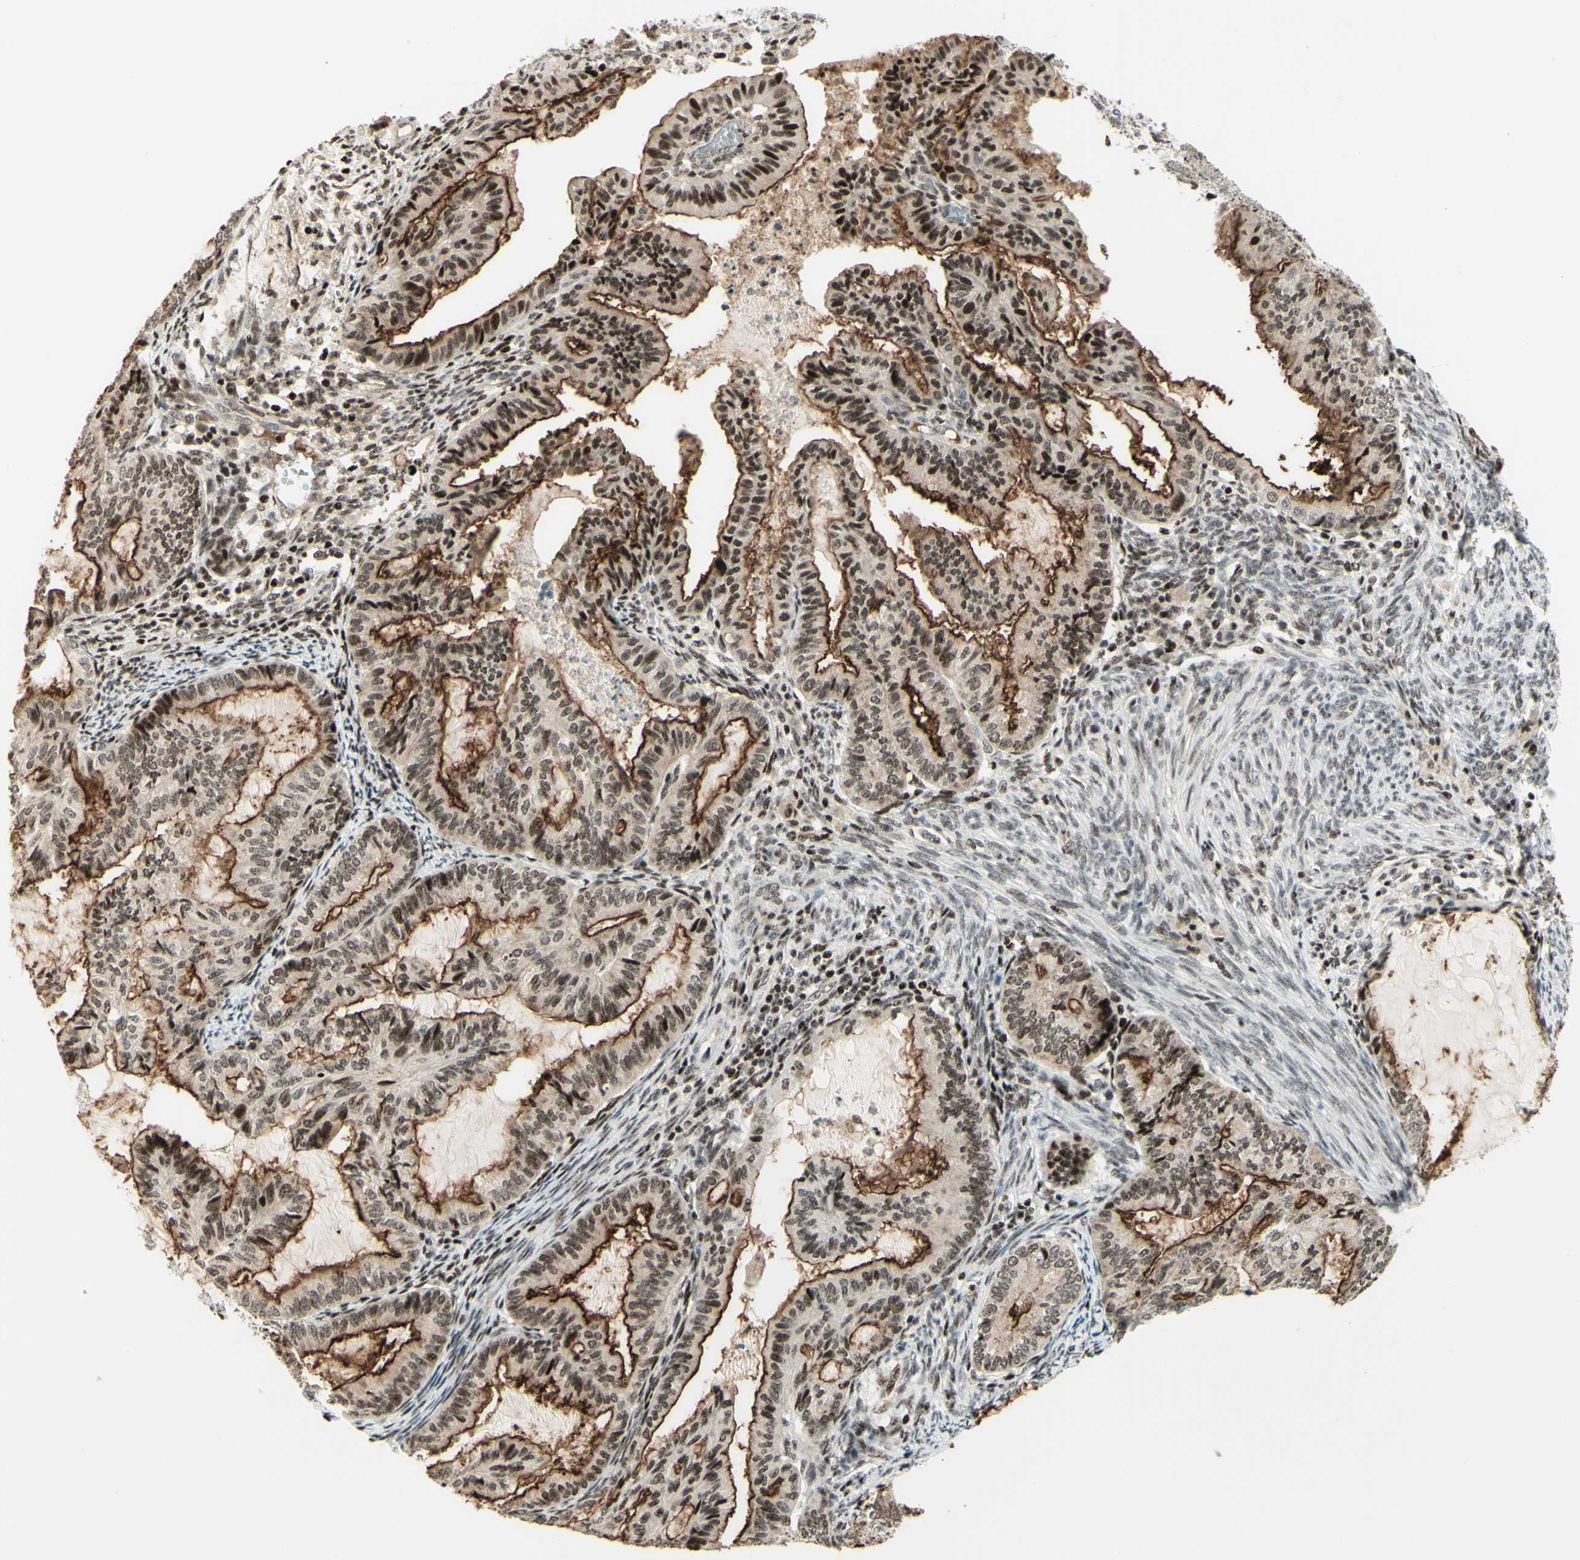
{"staining": {"intensity": "moderate", "quantity": ">75%", "location": "cytoplasmic/membranous,nuclear"}, "tissue": "cervical cancer", "cell_type": "Tumor cells", "image_type": "cancer", "snomed": [{"axis": "morphology", "description": "Normal tissue, NOS"}, {"axis": "morphology", "description": "Adenocarcinoma, NOS"}, {"axis": "topography", "description": "Cervix"}, {"axis": "topography", "description": "Endometrium"}], "caption": "The photomicrograph reveals a brown stain indicating the presence of a protein in the cytoplasmic/membranous and nuclear of tumor cells in adenocarcinoma (cervical).", "gene": "CDKL5", "patient": {"sex": "female", "age": 86}}